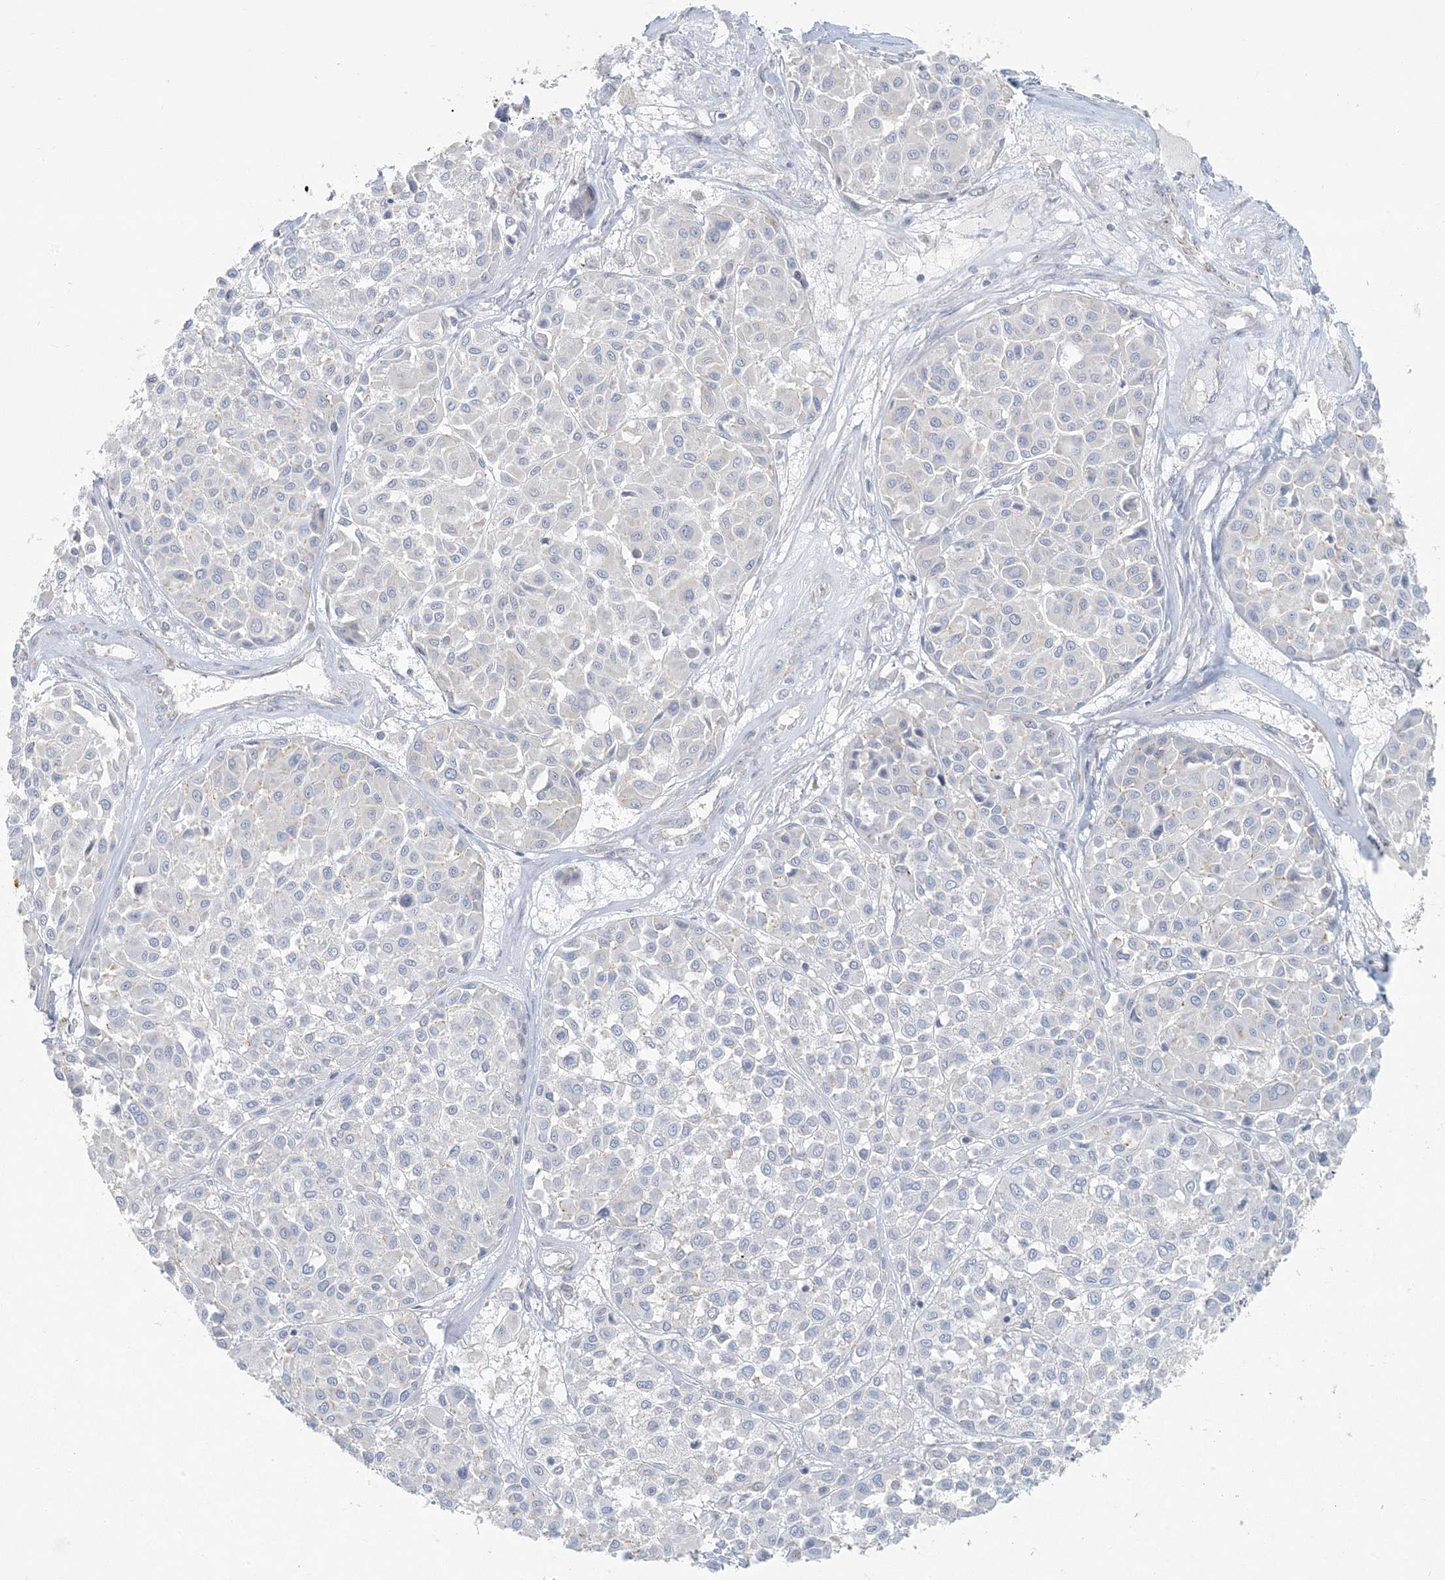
{"staining": {"intensity": "negative", "quantity": "none", "location": "none"}, "tissue": "melanoma", "cell_type": "Tumor cells", "image_type": "cancer", "snomed": [{"axis": "morphology", "description": "Malignant melanoma, Metastatic site"}, {"axis": "topography", "description": "Soft tissue"}], "caption": "A high-resolution photomicrograph shows immunohistochemistry staining of malignant melanoma (metastatic site), which demonstrates no significant staining in tumor cells.", "gene": "HACL1", "patient": {"sex": "male", "age": 41}}